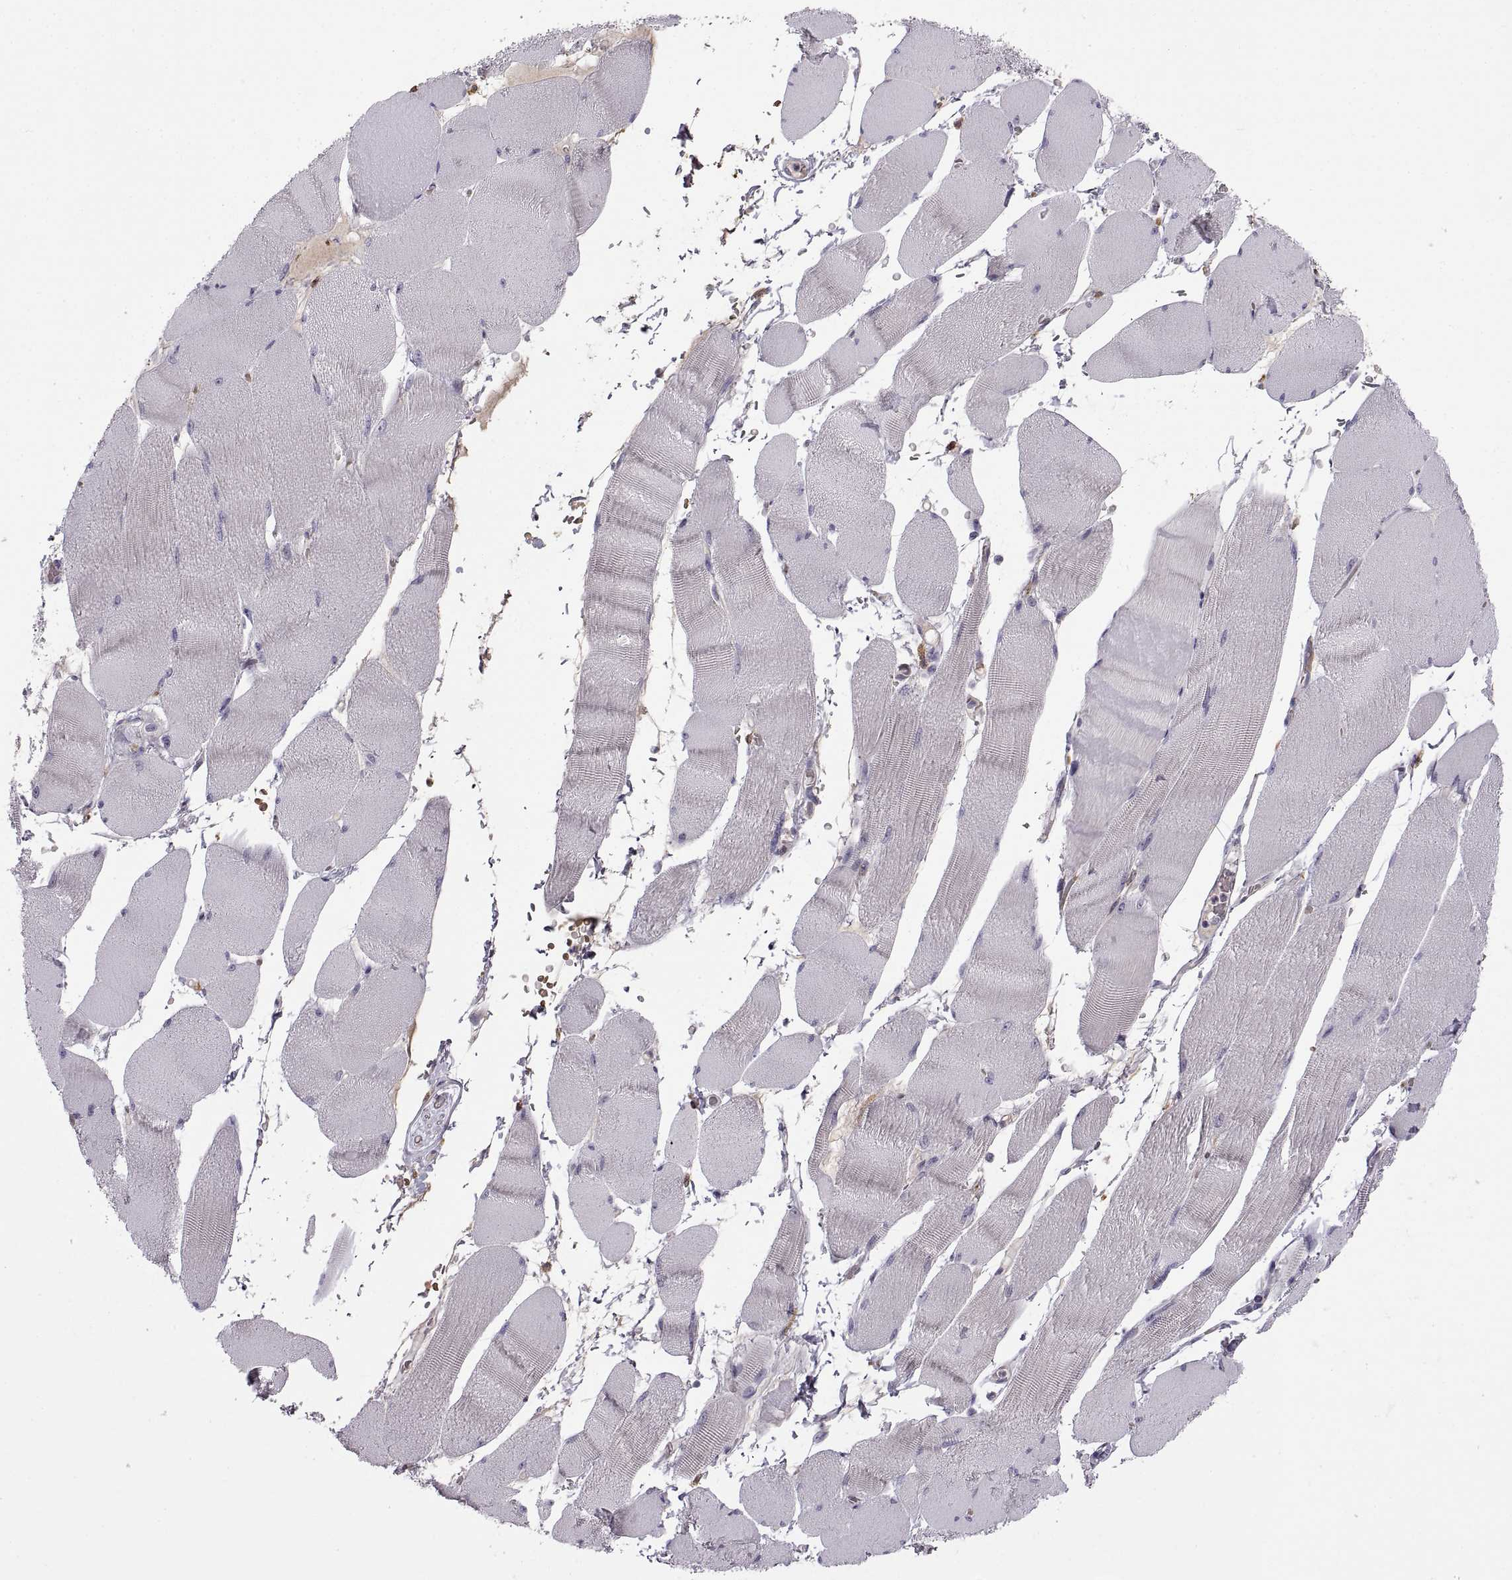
{"staining": {"intensity": "negative", "quantity": "none", "location": "none"}, "tissue": "skeletal muscle", "cell_type": "Myocytes", "image_type": "normal", "snomed": [{"axis": "morphology", "description": "Normal tissue, NOS"}, {"axis": "topography", "description": "Skeletal muscle"}], "caption": "Myocytes show no significant protein staining in benign skeletal muscle. (Brightfield microscopy of DAB (3,3'-diaminobenzidine) immunohistochemistry (IHC) at high magnification).", "gene": "MEIOC", "patient": {"sex": "male", "age": 56}}